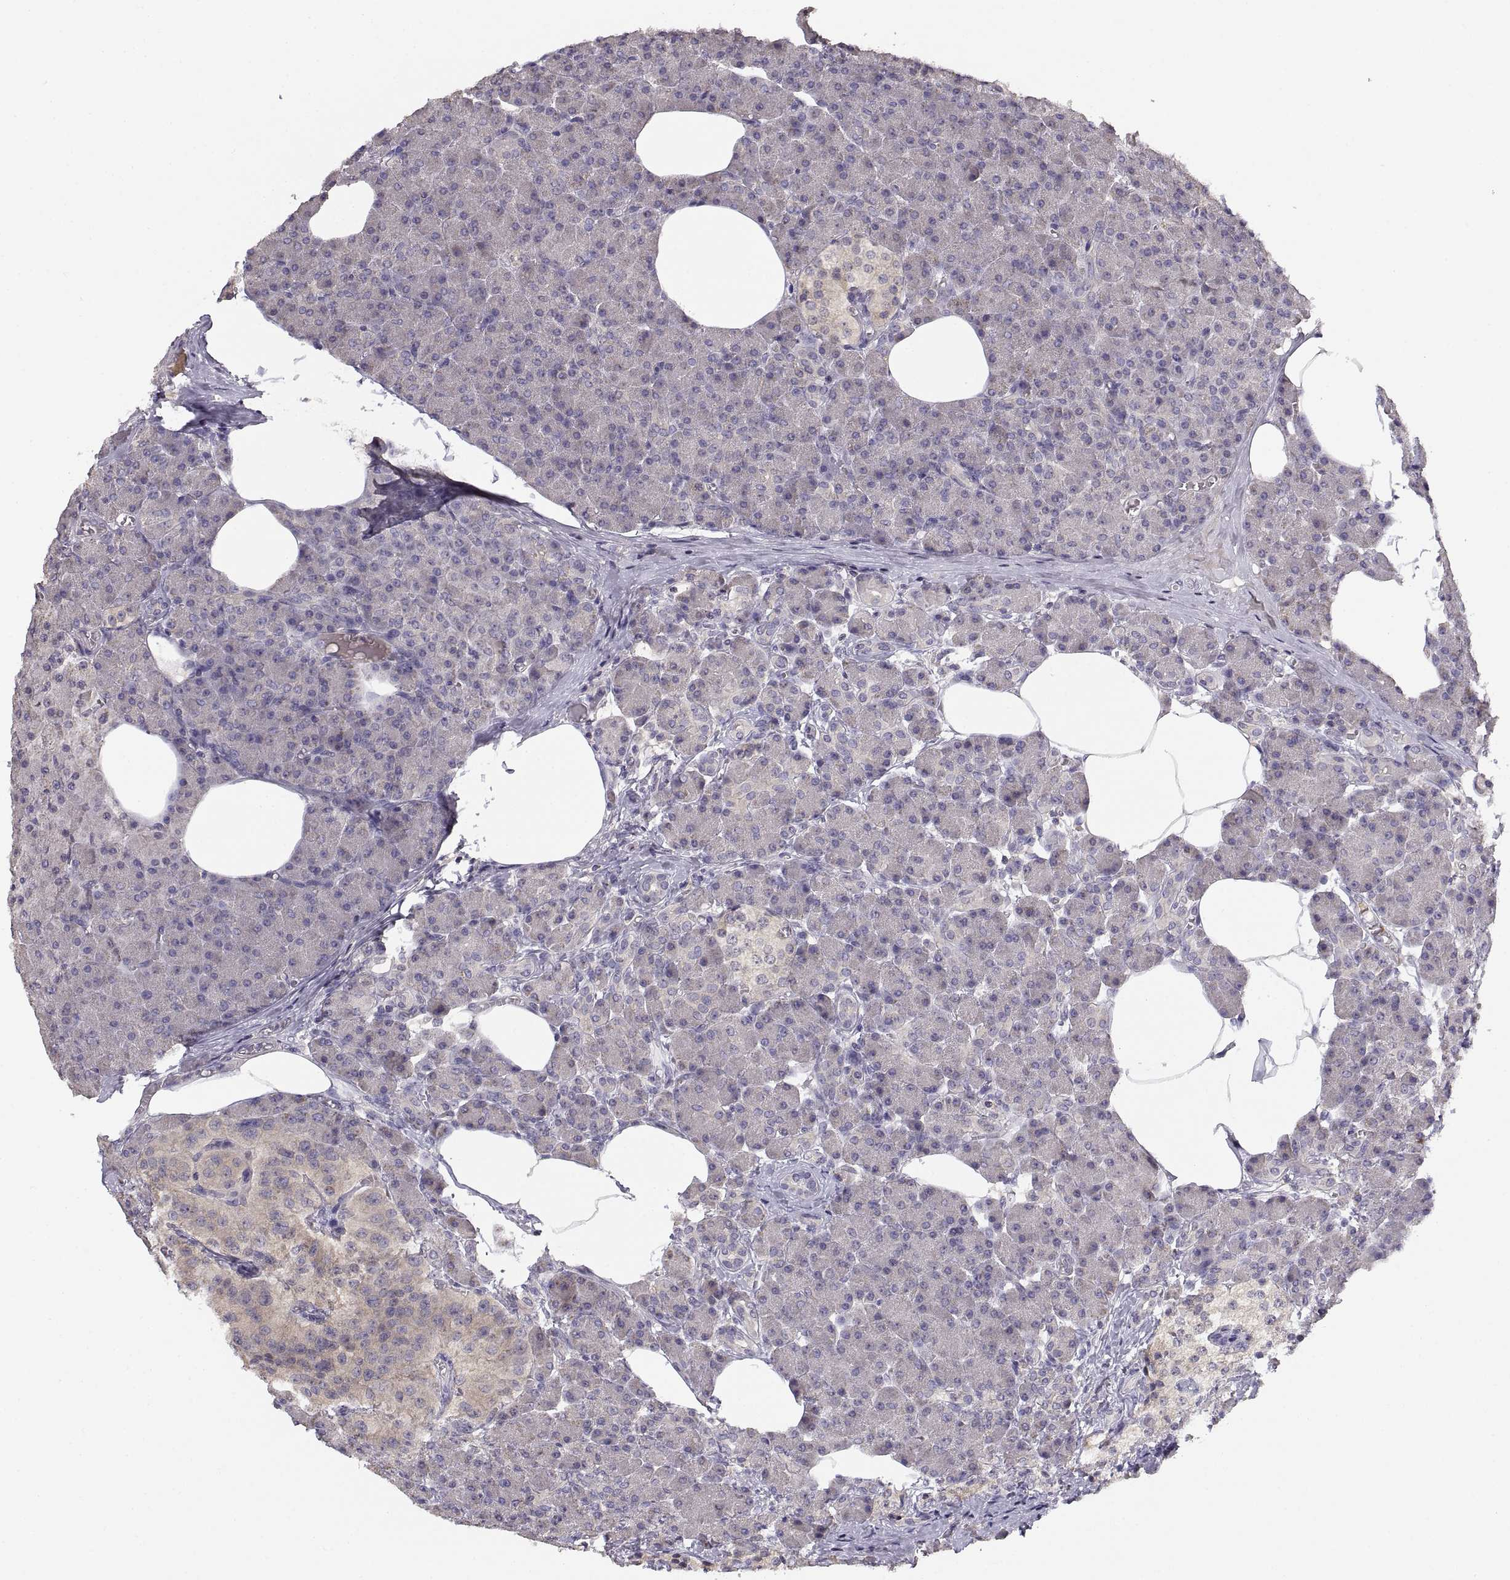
{"staining": {"intensity": "negative", "quantity": "none", "location": "none"}, "tissue": "pancreas", "cell_type": "Exocrine glandular cells", "image_type": "normal", "snomed": [{"axis": "morphology", "description": "Normal tissue, NOS"}, {"axis": "topography", "description": "Pancreas"}], "caption": "Pancreas stained for a protein using immunohistochemistry displays no staining exocrine glandular cells.", "gene": "NMNAT2", "patient": {"sex": "female", "age": 45}}